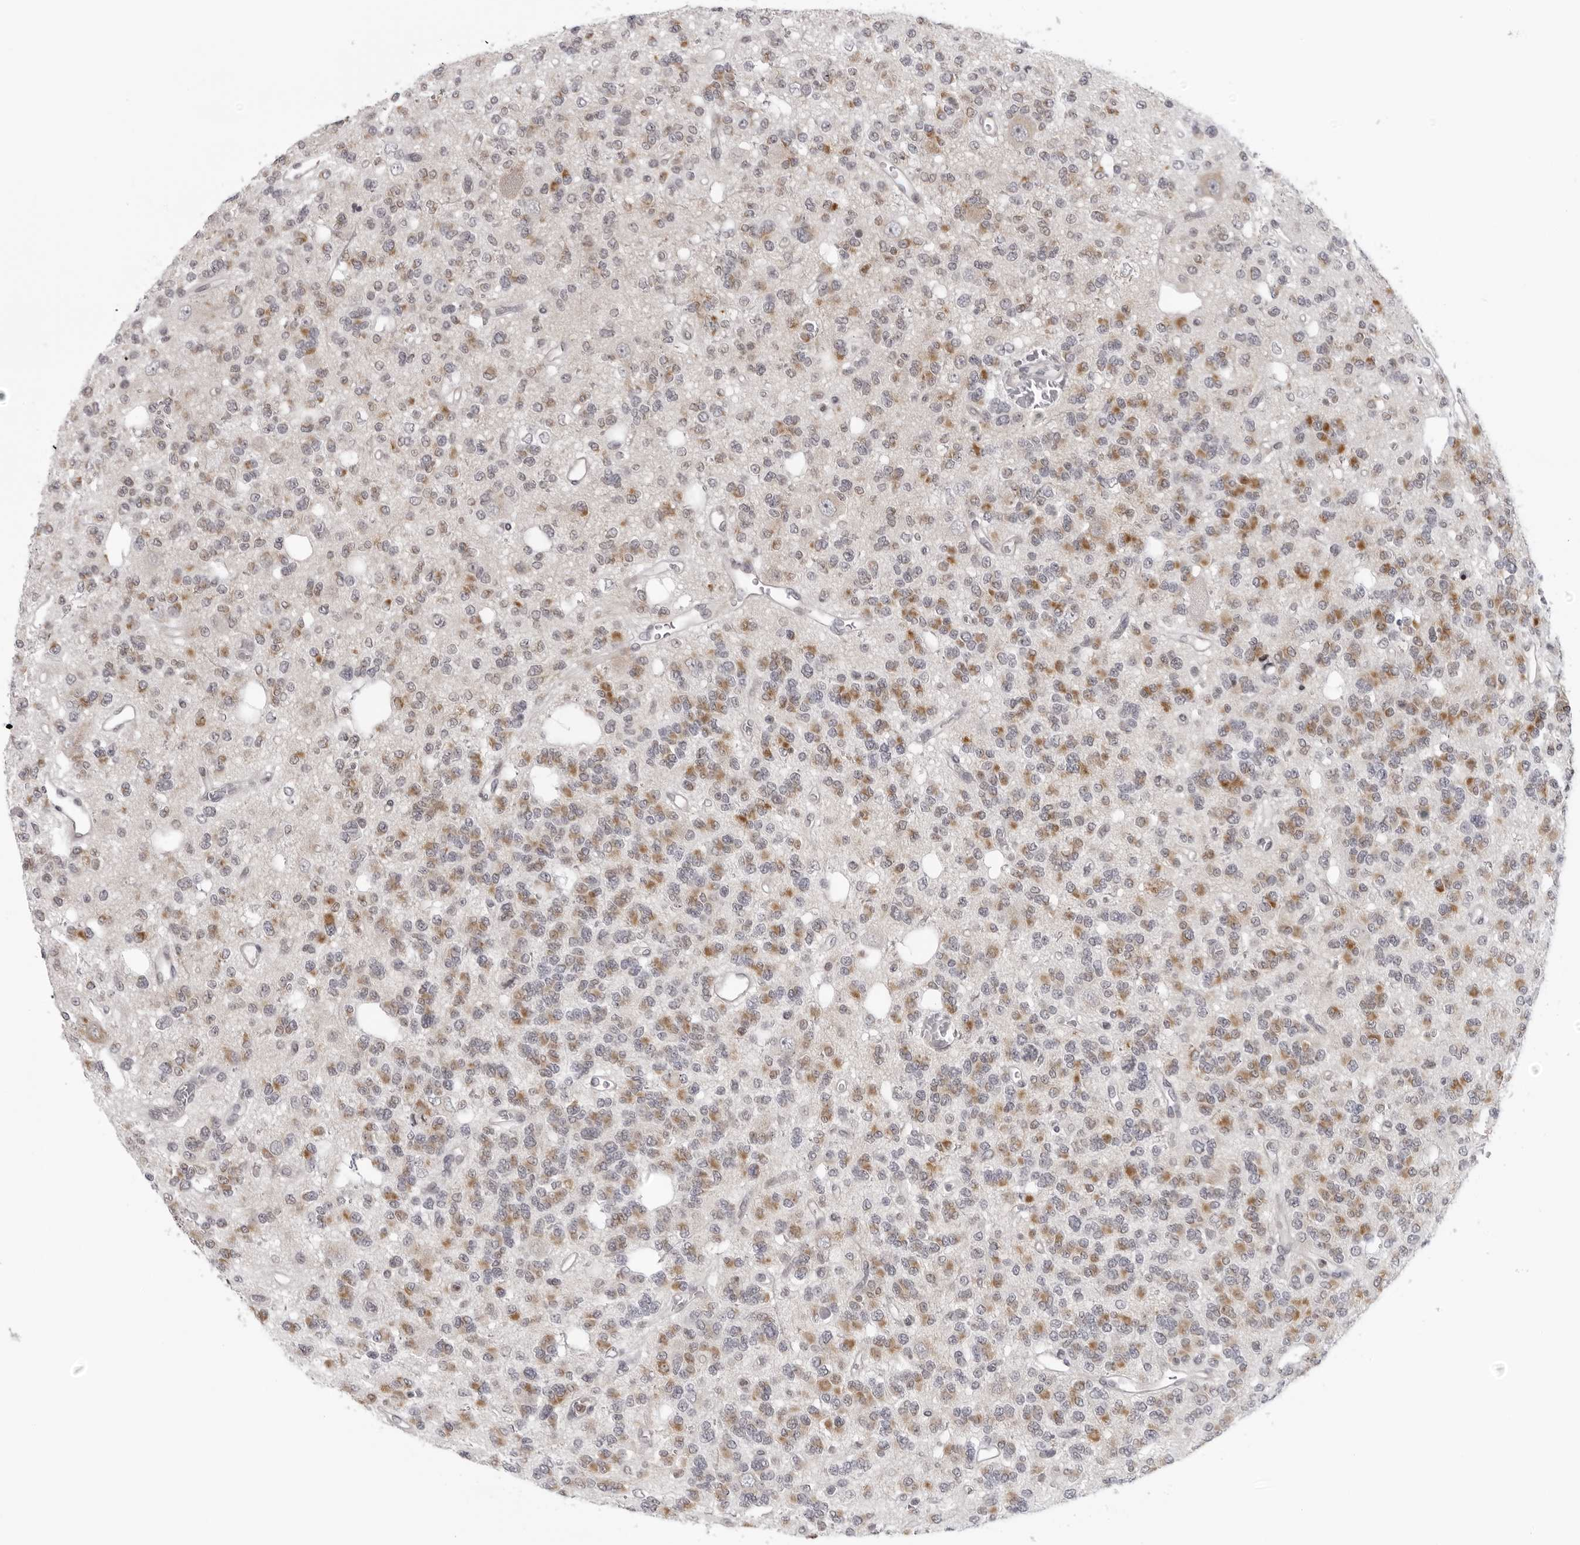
{"staining": {"intensity": "moderate", "quantity": "25%-75%", "location": "cytoplasmic/membranous"}, "tissue": "glioma", "cell_type": "Tumor cells", "image_type": "cancer", "snomed": [{"axis": "morphology", "description": "Glioma, malignant, Low grade"}, {"axis": "topography", "description": "Brain"}], "caption": "Immunohistochemistry histopathology image of neoplastic tissue: glioma stained using immunohistochemistry (IHC) reveals medium levels of moderate protein expression localized specifically in the cytoplasmic/membranous of tumor cells, appearing as a cytoplasmic/membranous brown color.", "gene": "MRPS15", "patient": {"sex": "male", "age": 38}}